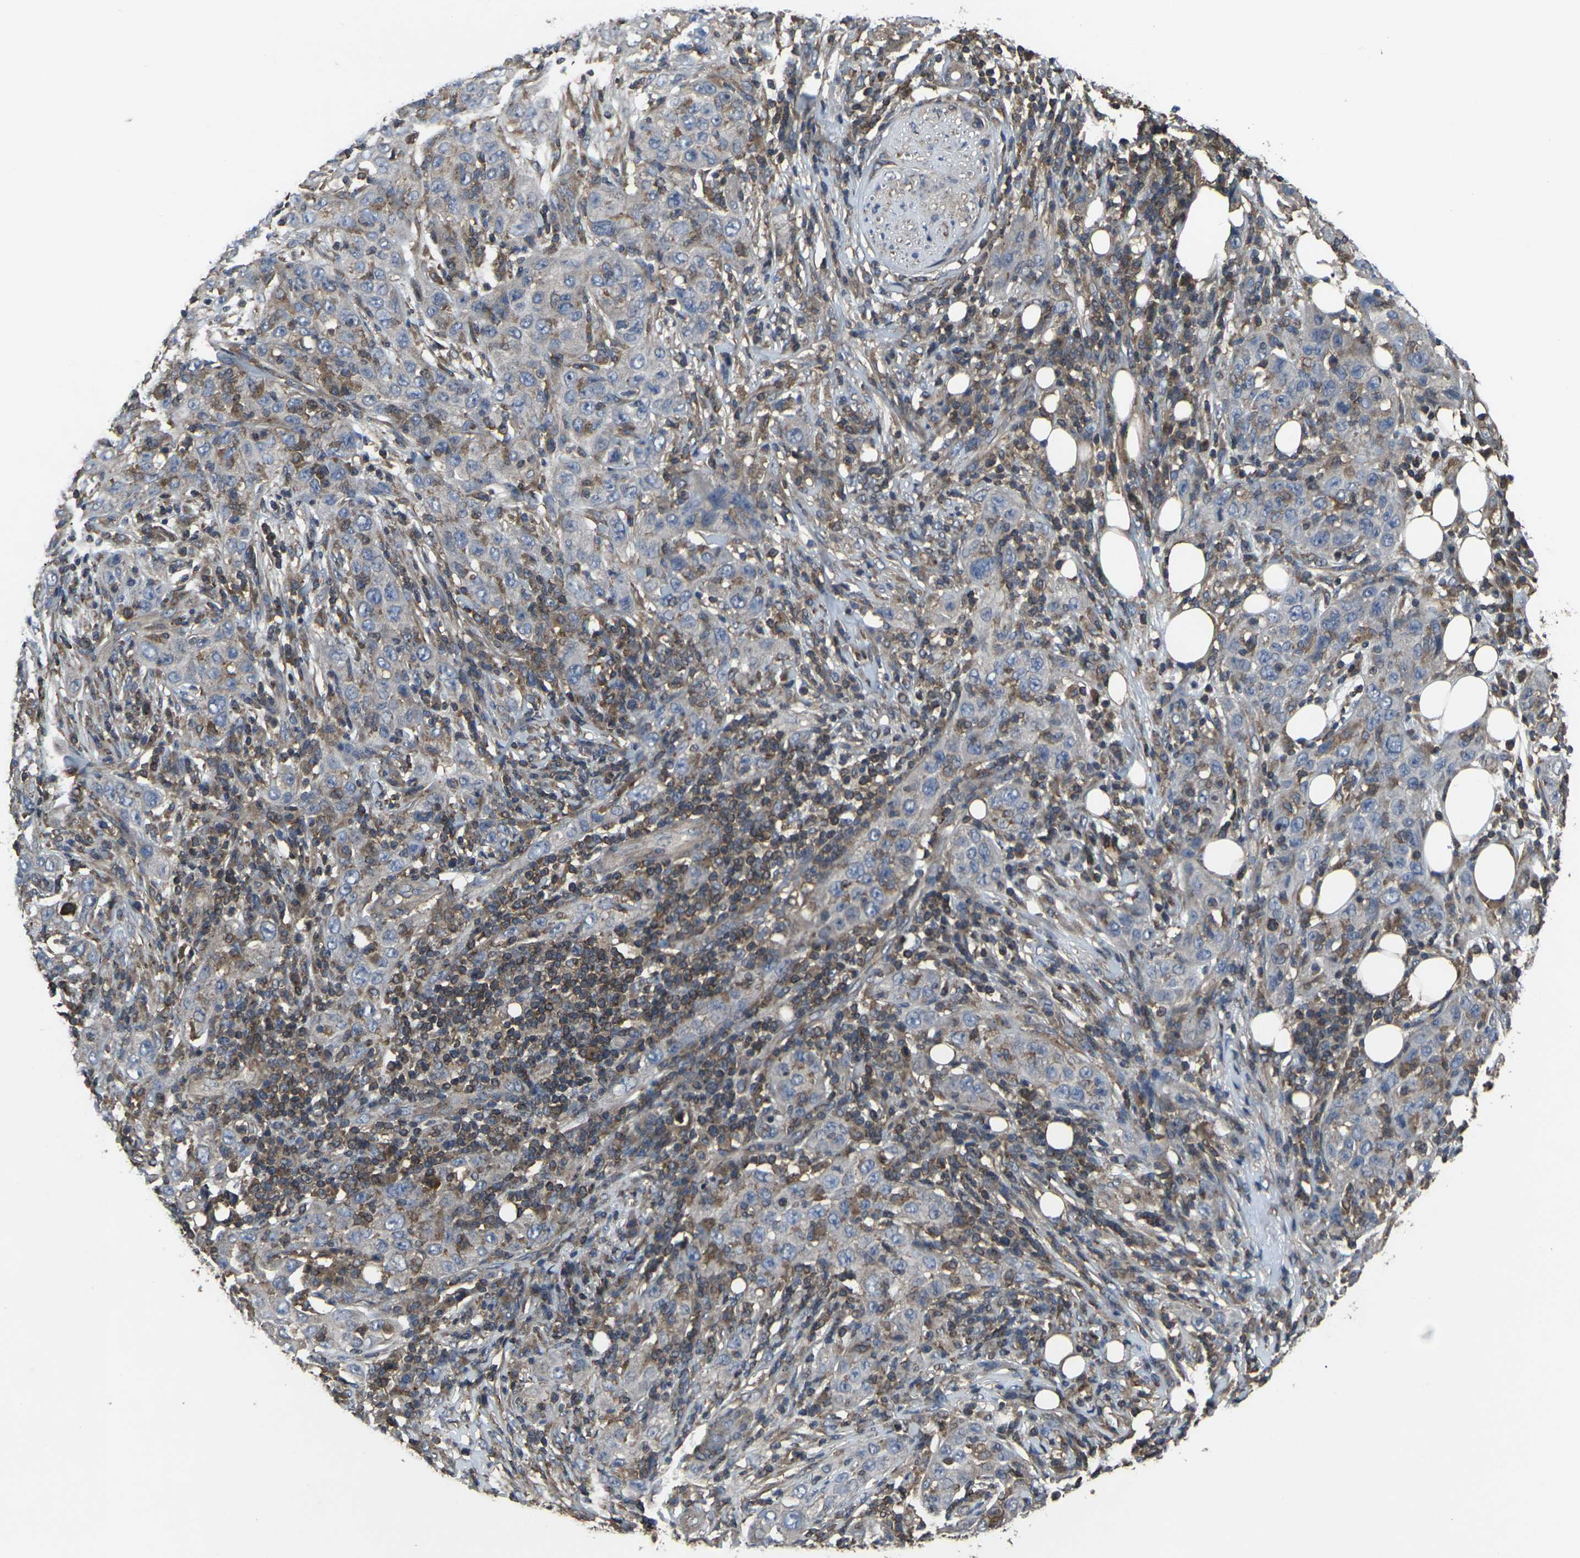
{"staining": {"intensity": "negative", "quantity": "none", "location": "none"}, "tissue": "skin cancer", "cell_type": "Tumor cells", "image_type": "cancer", "snomed": [{"axis": "morphology", "description": "Squamous cell carcinoma, NOS"}, {"axis": "topography", "description": "Skin"}], "caption": "DAB immunohistochemical staining of squamous cell carcinoma (skin) displays no significant staining in tumor cells.", "gene": "PRKACB", "patient": {"sex": "female", "age": 88}}